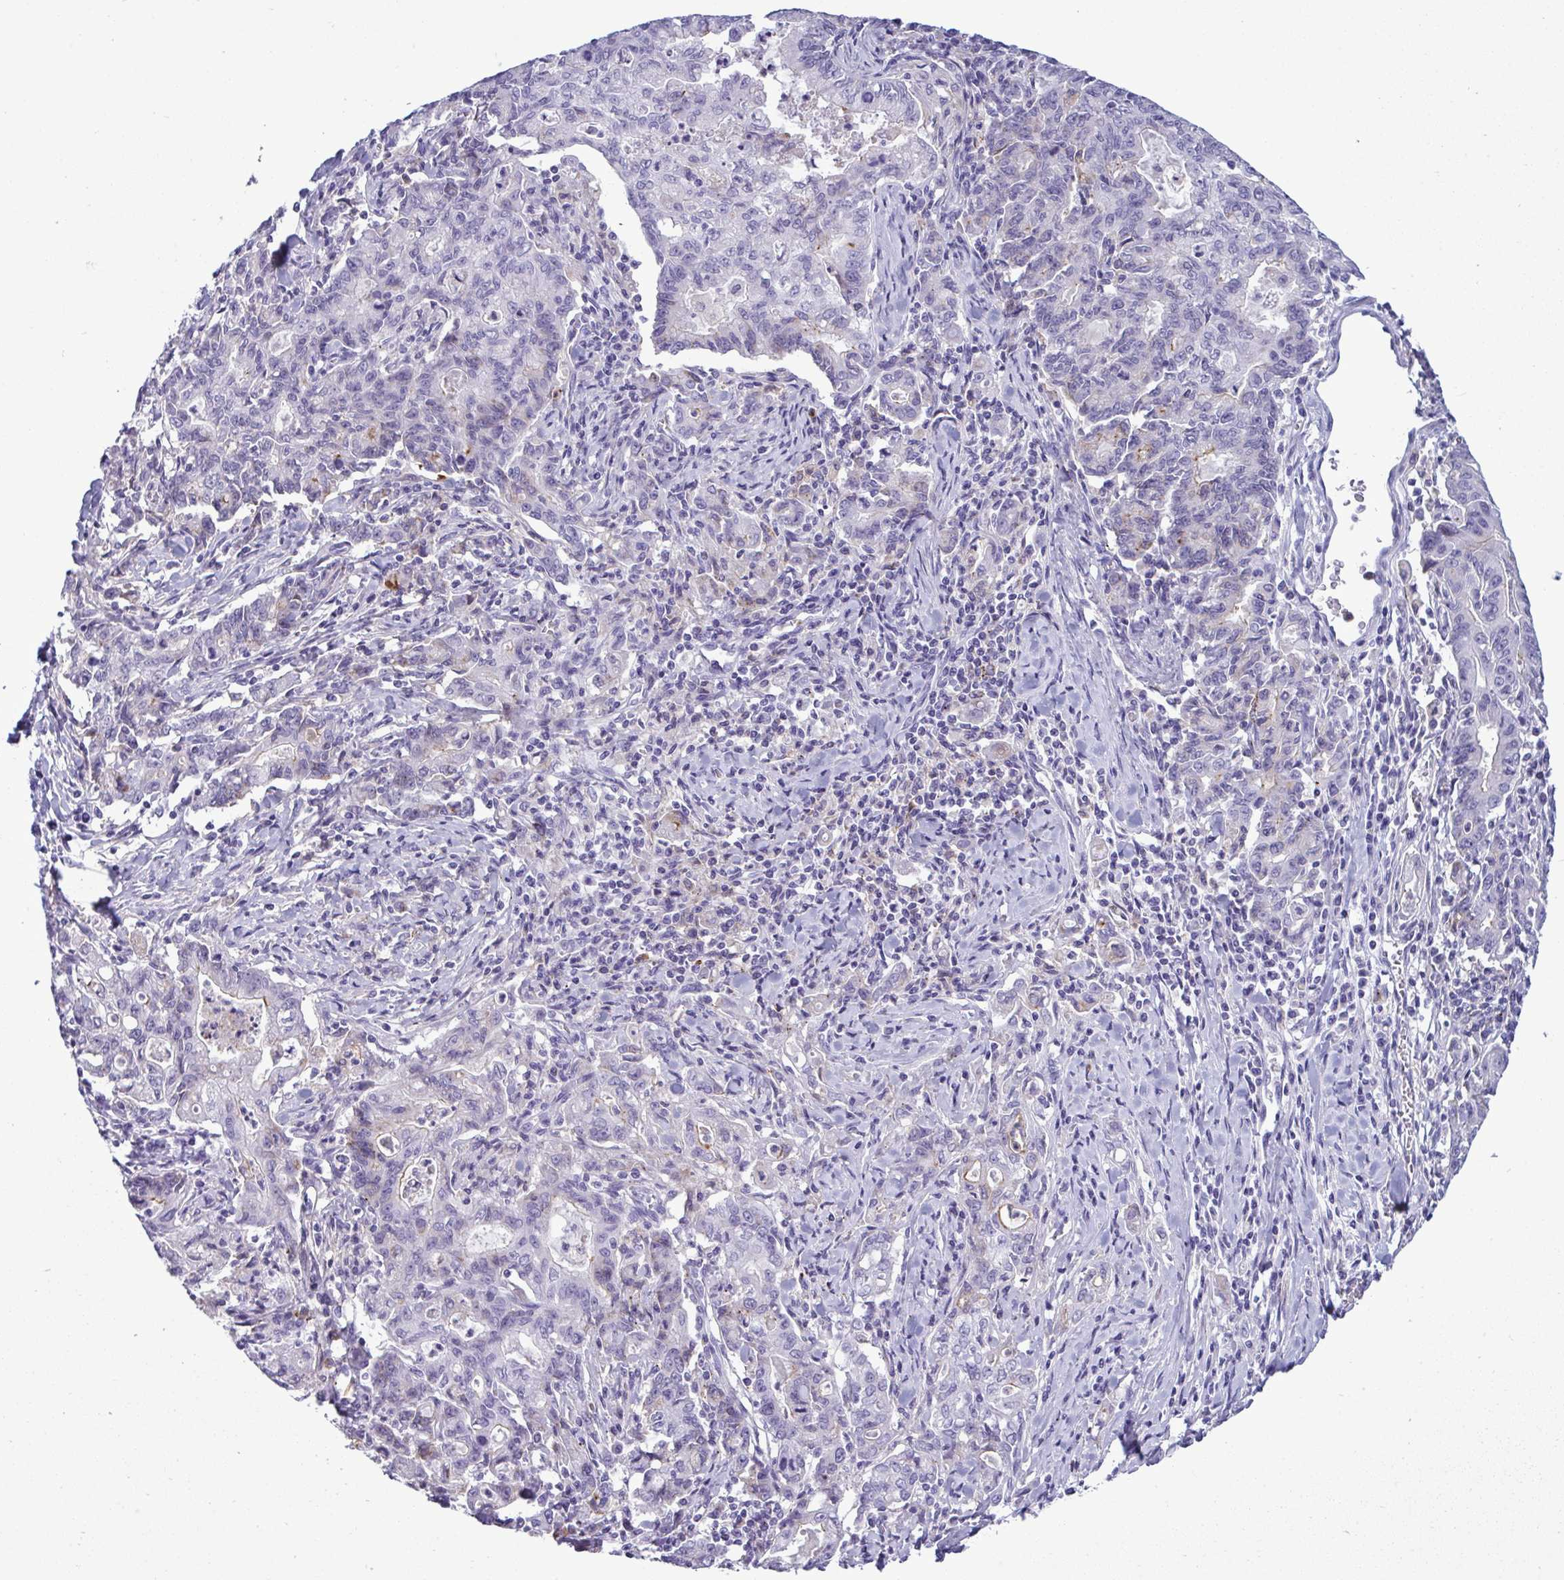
{"staining": {"intensity": "negative", "quantity": "none", "location": "none"}, "tissue": "stomach cancer", "cell_type": "Tumor cells", "image_type": "cancer", "snomed": [{"axis": "morphology", "description": "Adenocarcinoma, NOS"}, {"axis": "topography", "description": "Stomach, upper"}], "caption": "Tumor cells are negative for protein expression in human stomach cancer. Brightfield microscopy of IHC stained with DAB (3,3'-diaminobenzidine) (brown) and hematoxylin (blue), captured at high magnification.", "gene": "RGPD5", "patient": {"sex": "female", "age": 79}}